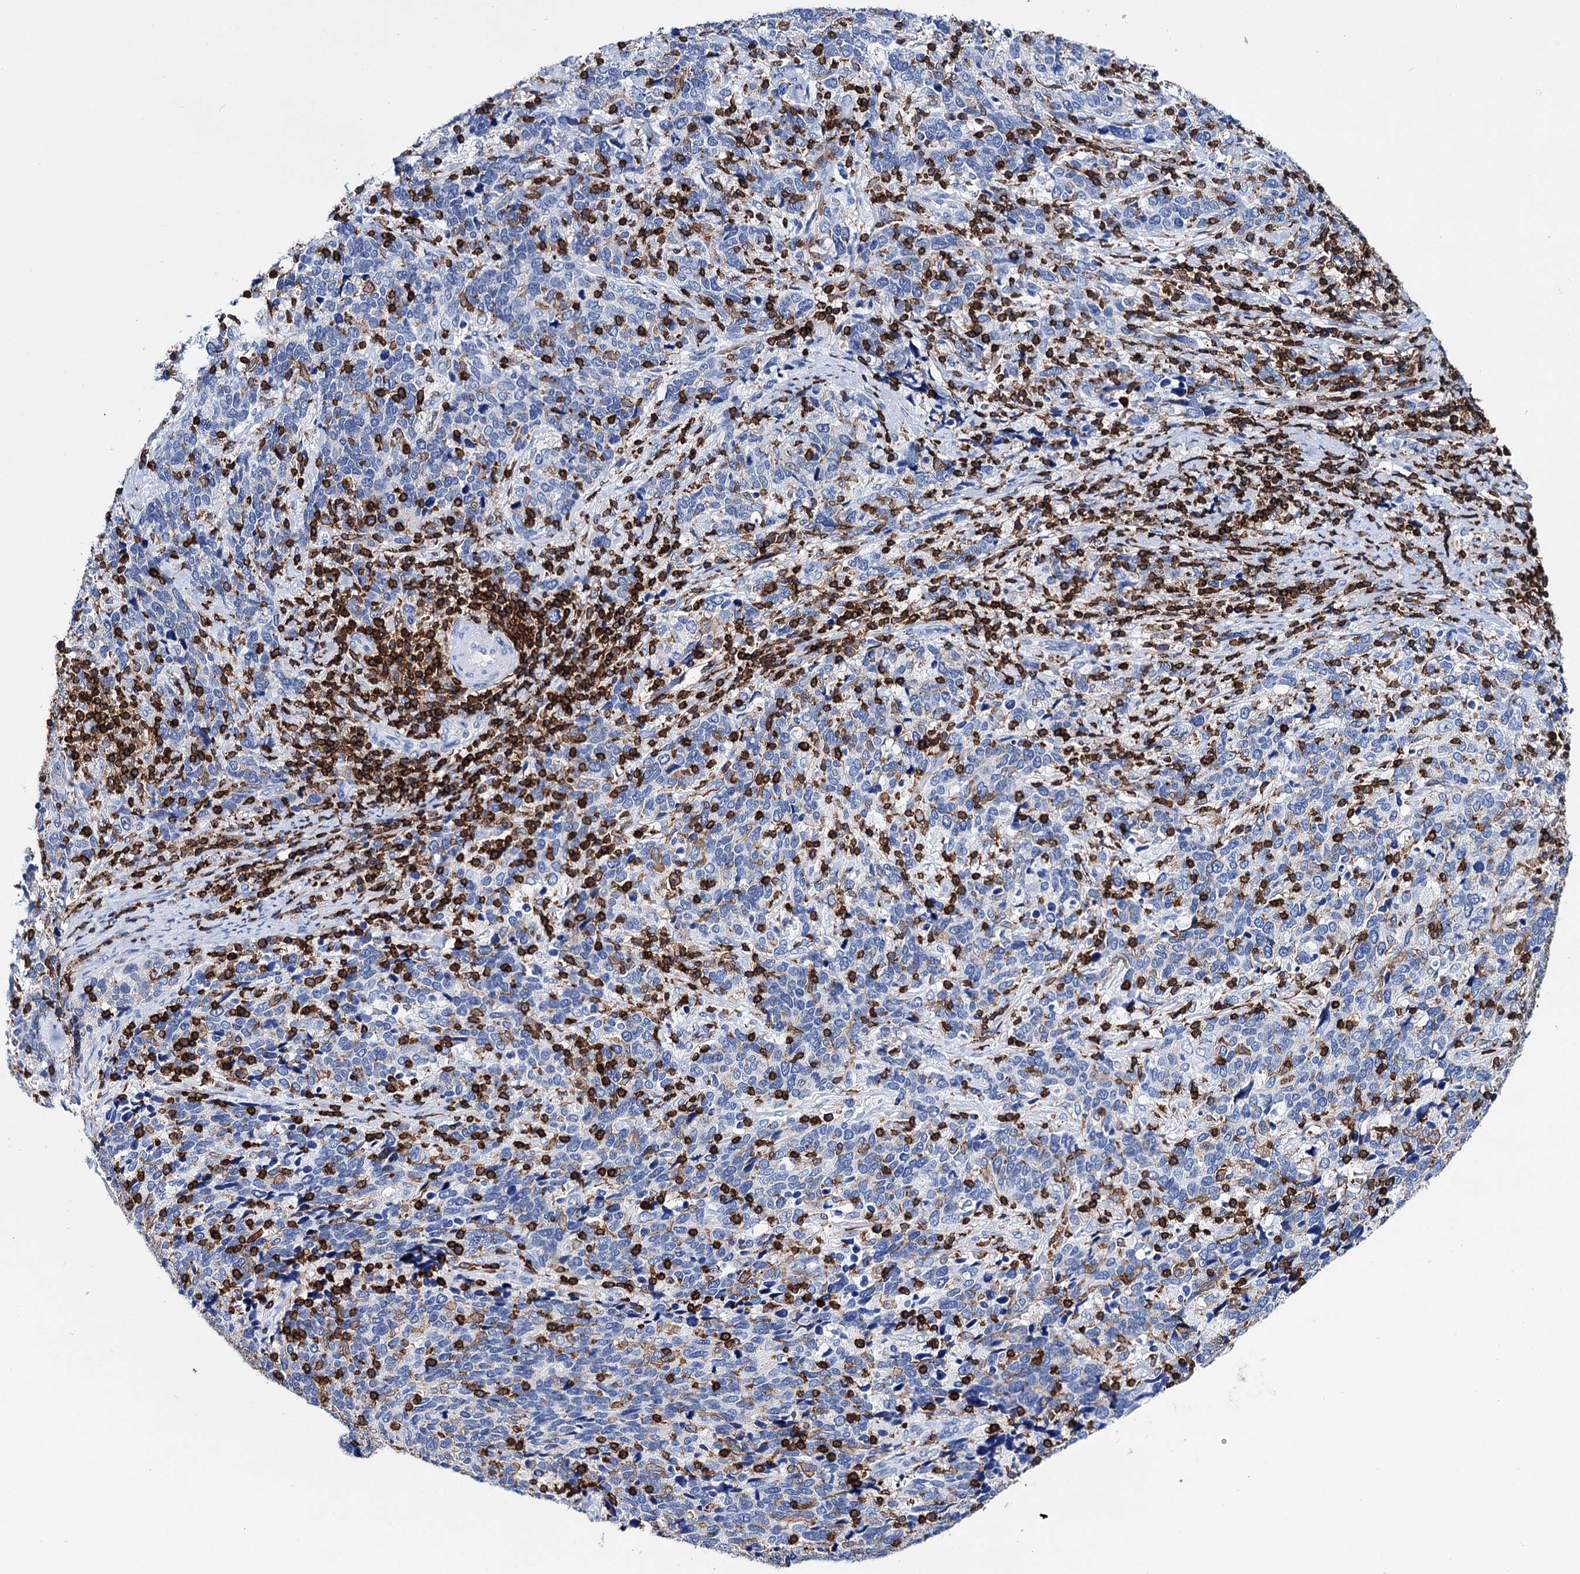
{"staining": {"intensity": "negative", "quantity": "none", "location": "none"}, "tissue": "cervical cancer", "cell_type": "Tumor cells", "image_type": "cancer", "snomed": [{"axis": "morphology", "description": "Squamous cell carcinoma, NOS"}, {"axis": "topography", "description": "Cervix"}], "caption": "Immunohistochemistry image of neoplastic tissue: human squamous cell carcinoma (cervical) stained with DAB reveals no significant protein expression in tumor cells. (DAB (3,3'-diaminobenzidine) IHC visualized using brightfield microscopy, high magnification).", "gene": "DEF6", "patient": {"sex": "female", "age": 41}}